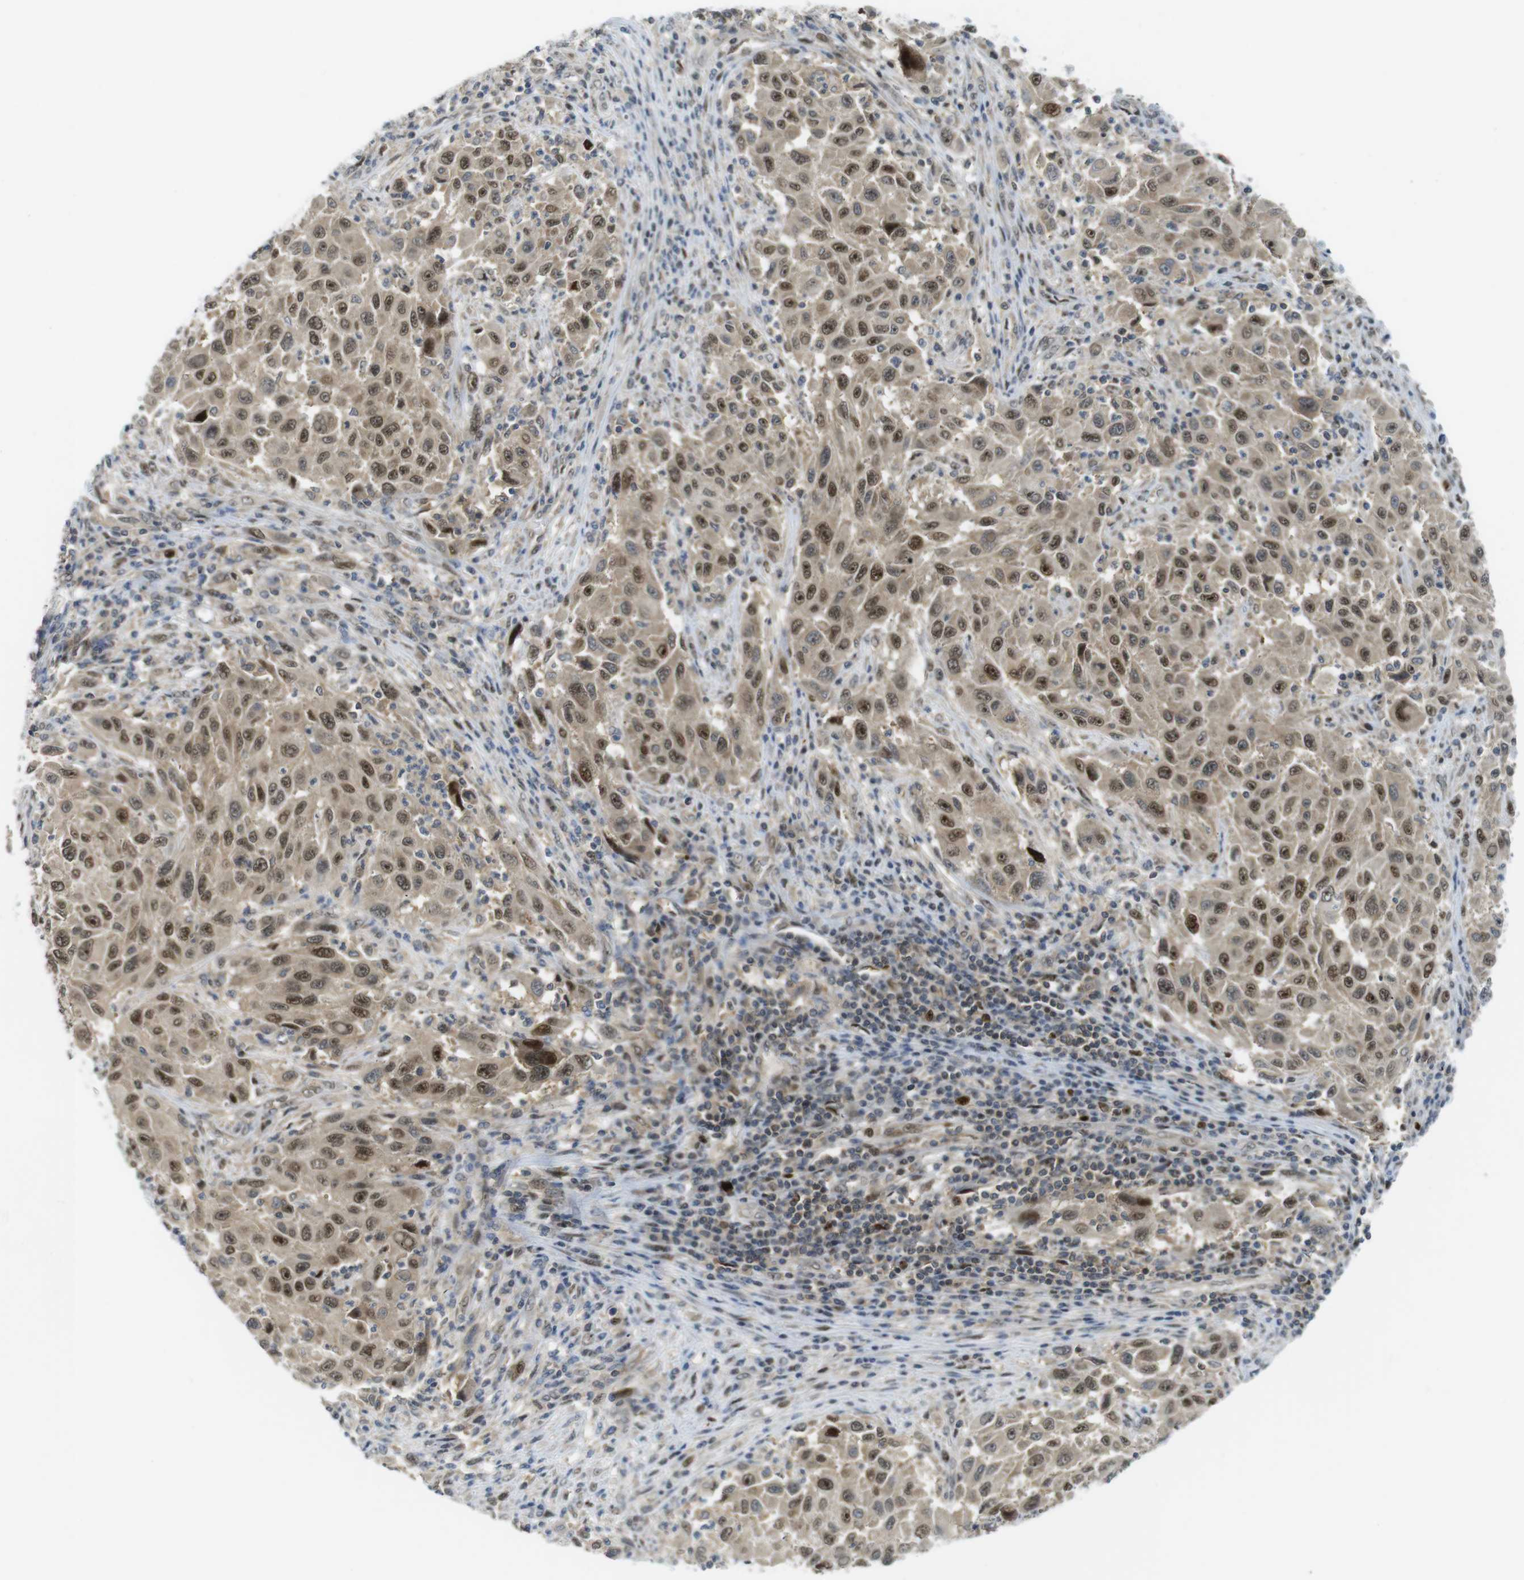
{"staining": {"intensity": "moderate", "quantity": ">75%", "location": "cytoplasmic/membranous,nuclear"}, "tissue": "melanoma", "cell_type": "Tumor cells", "image_type": "cancer", "snomed": [{"axis": "morphology", "description": "Malignant melanoma, Metastatic site"}, {"axis": "topography", "description": "Lymph node"}], "caption": "Moderate cytoplasmic/membranous and nuclear staining is appreciated in approximately >75% of tumor cells in melanoma.", "gene": "RCC1", "patient": {"sex": "male", "age": 61}}